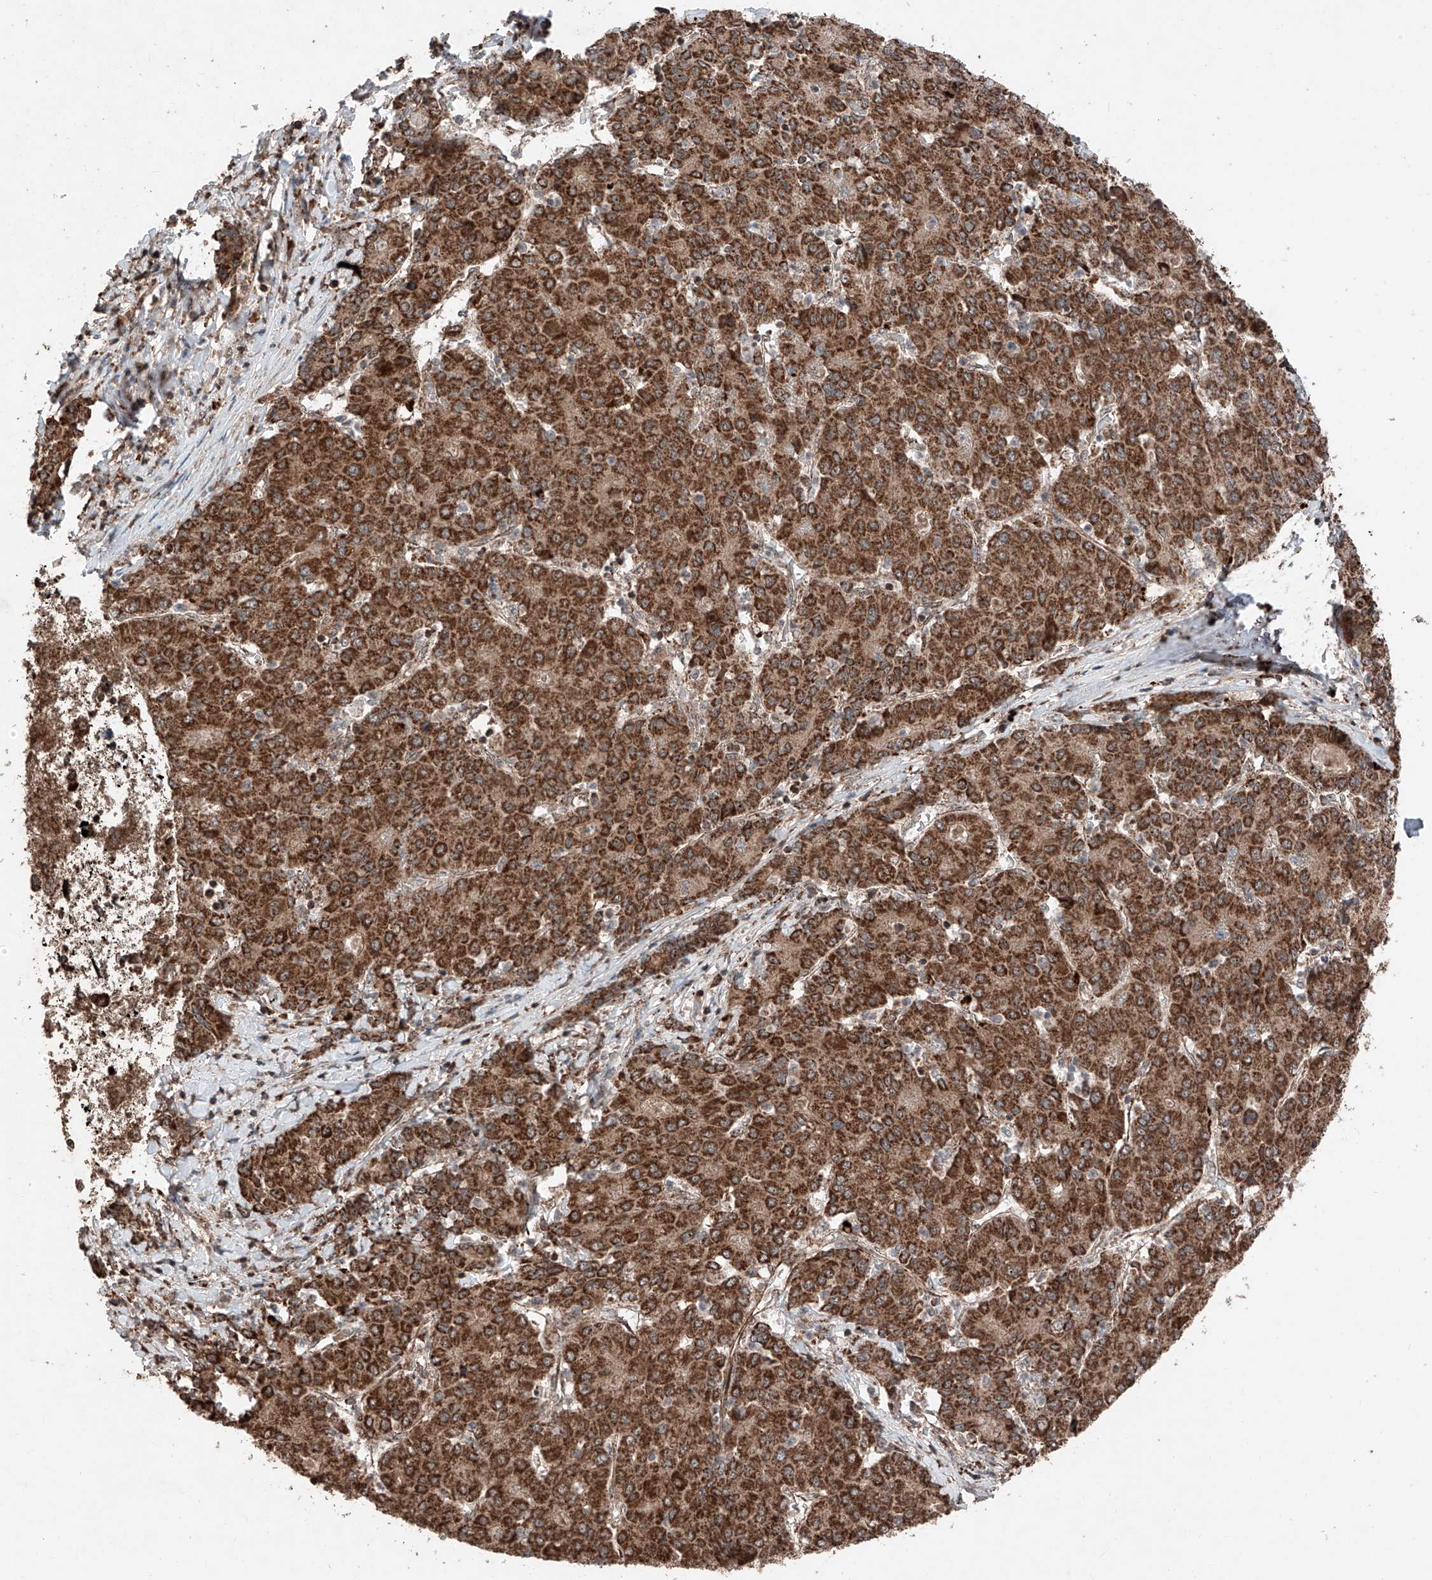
{"staining": {"intensity": "strong", "quantity": ">75%", "location": "cytoplasmic/membranous"}, "tissue": "liver cancer", "cell_type": "Tumor cells", "image_type": "cancer", "snomed": [{"axis": "morphology", "description": "Carcinoma, Hepatocellular, NOS"}, {"axis": "topography", "description": "Liver"}], "caption": "IHC photomicrograph of neoplastic tissue: human liver cancer stained using IHC displays high levels of strong protein expression localized specifically in the cytoplasmic/membranous of tumor cells, appearing as a cytoplasmic/membranous brown color.", "gene": "ZSCAN29", "patient": {"sex": "male", "age": 65}}